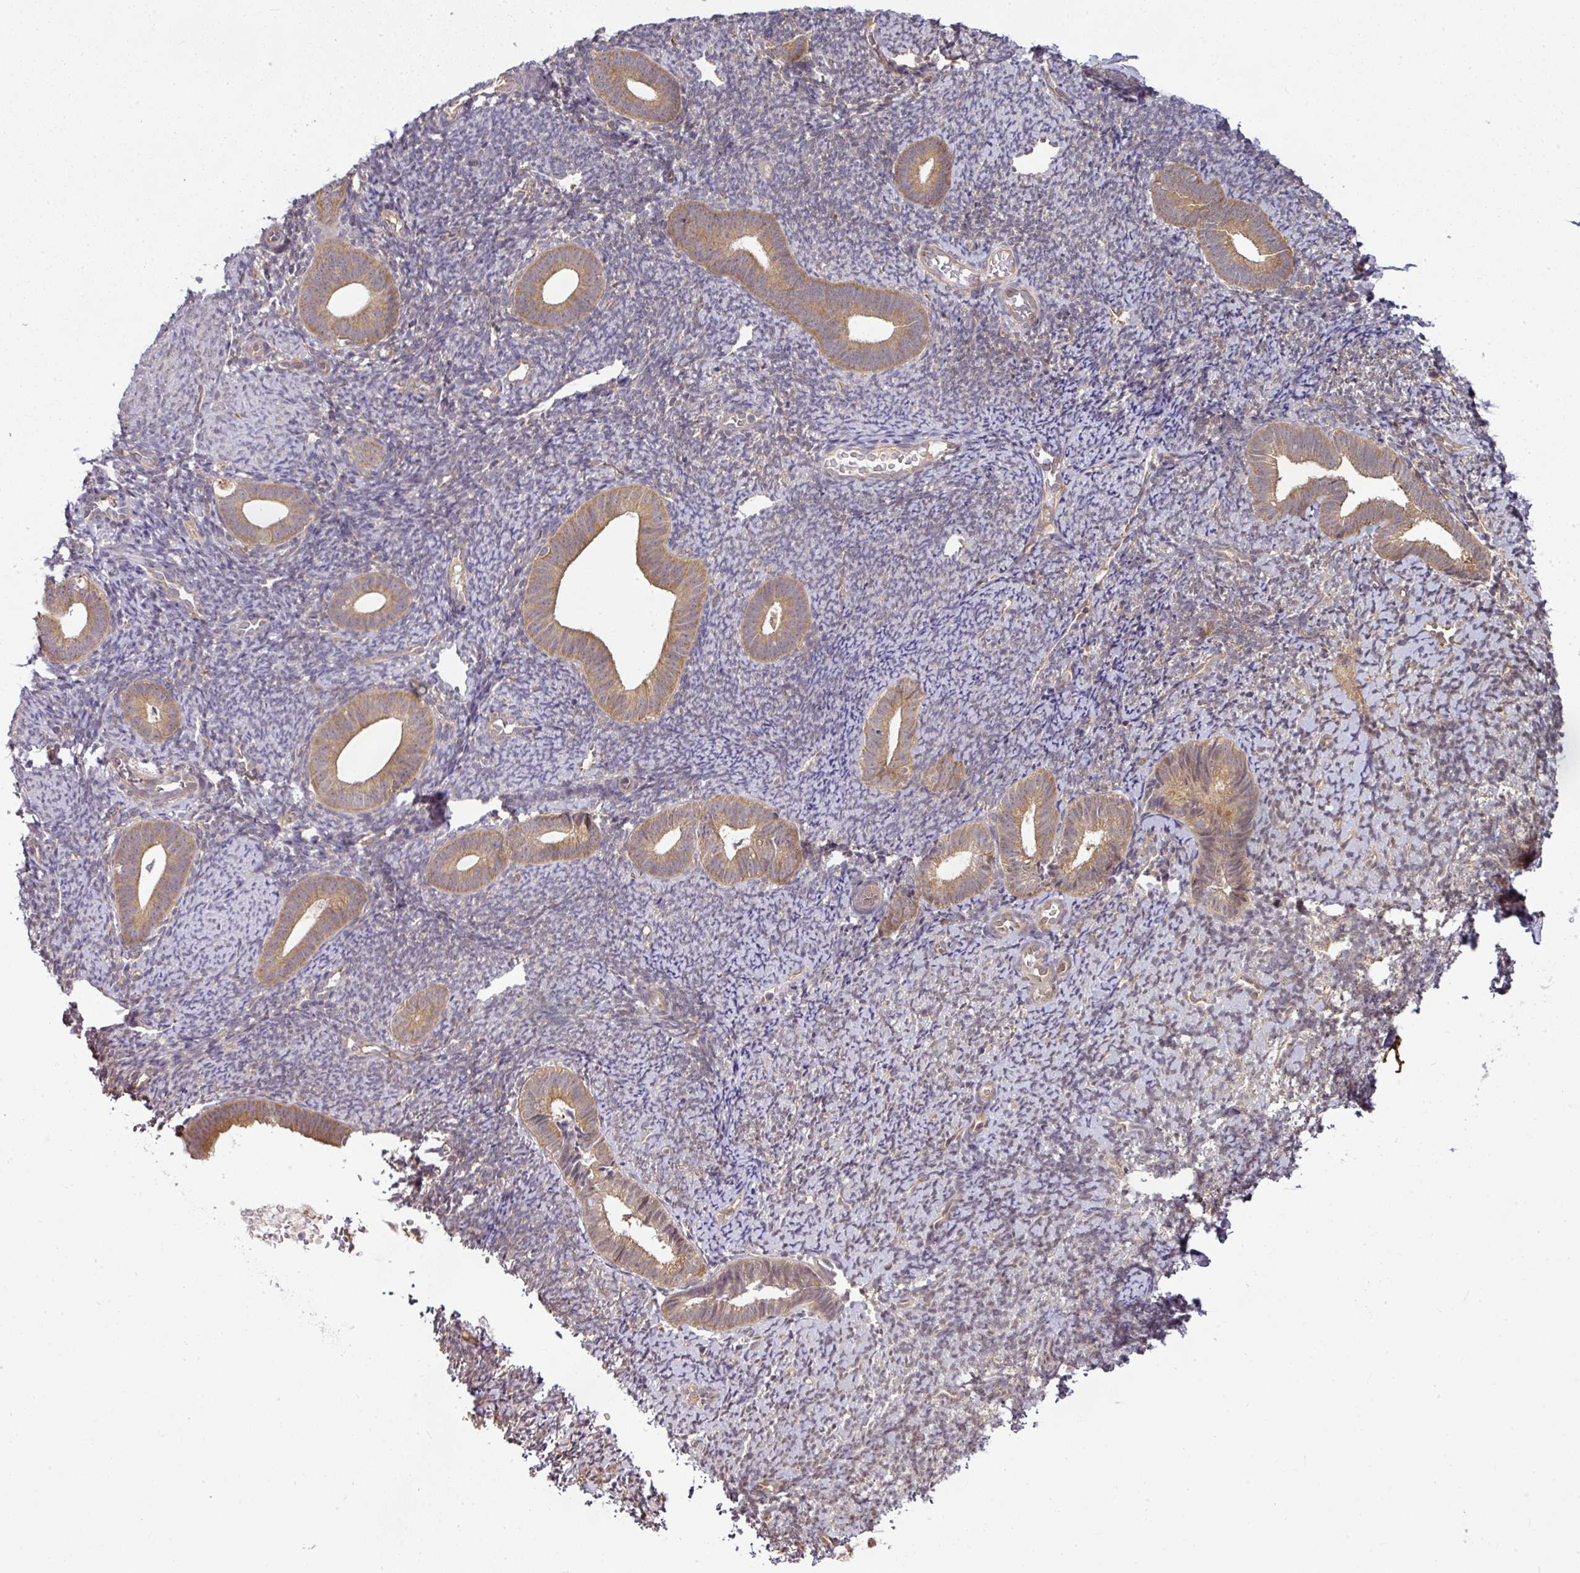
{"staining": {"intensity": "moderate", "quantity": "25%-75%", "location": "cytoplasmic/membranous,nuclear"}, "tissue": "endometrium", "cell_type": "Cells in endometrial stroma", "image_type": "normal", "snomed": [{"axis": "morphology", "description": "Normal tissue, NOS"}, {"axis": "topography", "description": "Endometrium"}], "caption": "Immunohistochemical staining of unremarkable endometrium exhibits medium levels of moderate cytoplasmic/membranous,nuclear positivity in approximately 25%-75% of cells in endometrial stroma.", "gene": "RBM14", "patient": {"sex": "female", "age": 39}}